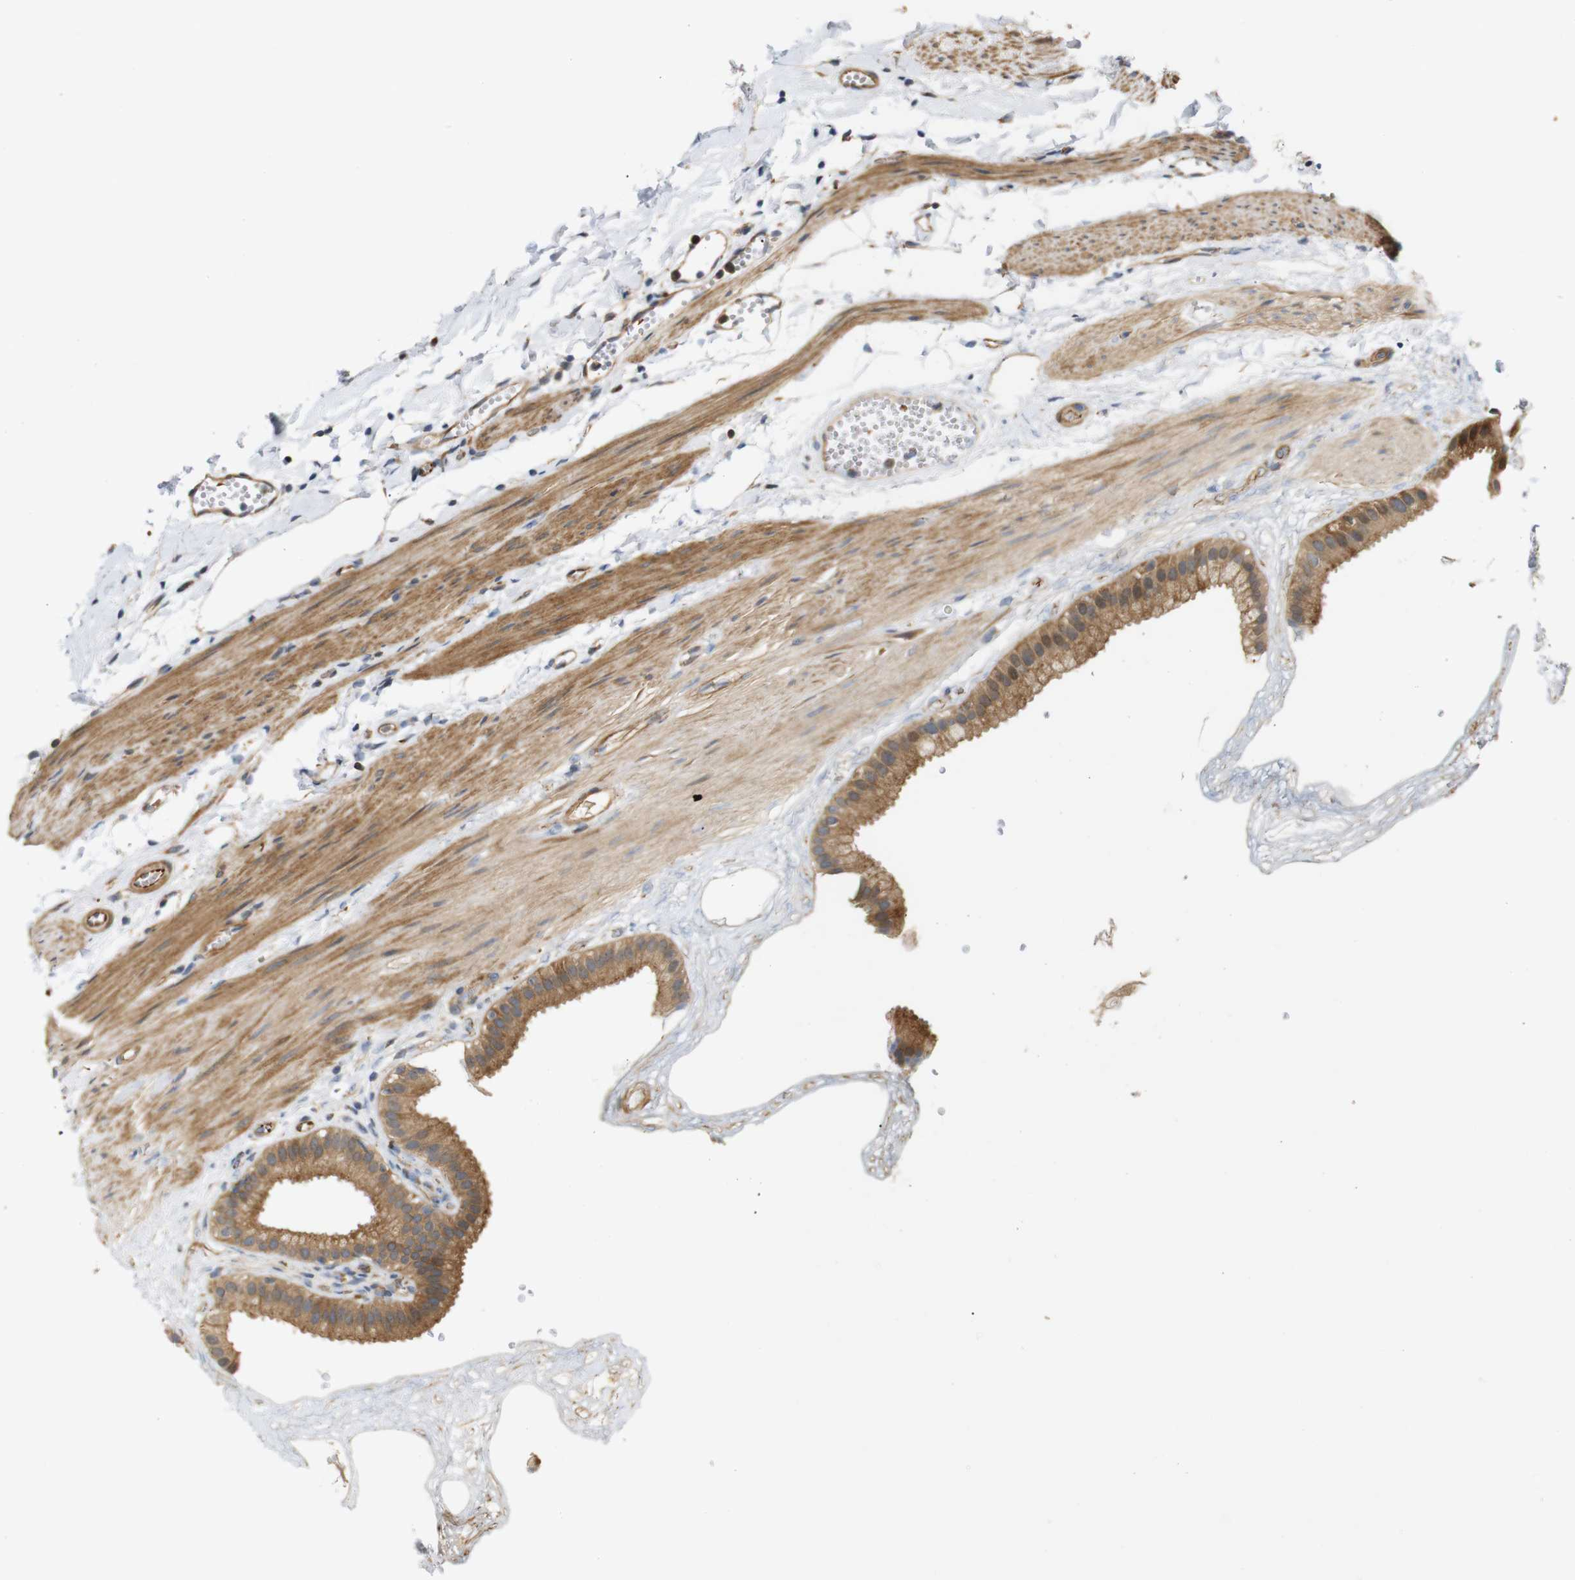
{"staining": {"intensity": "moderate", "quantity": ">75%", "location": "cytoplasmic/membranous"}, "tissue": "gallbladder", "cell_type": "Glandular cells", "image_type": "normal", "snomed": [{"axis": "morphology", "description": "Normal tissue, NOS"}, {"axis": "topography", "description": "Gallbladder"}], "caption": "Protein positivity by immunohistochemistry (IHC) demonstrates moderate cytoplasmic/membranous staining in approximately >75% of glandular cells in normal gallbladder.", "gene": "RPTOR", "patient": {"sex": "female", "age": 64}}